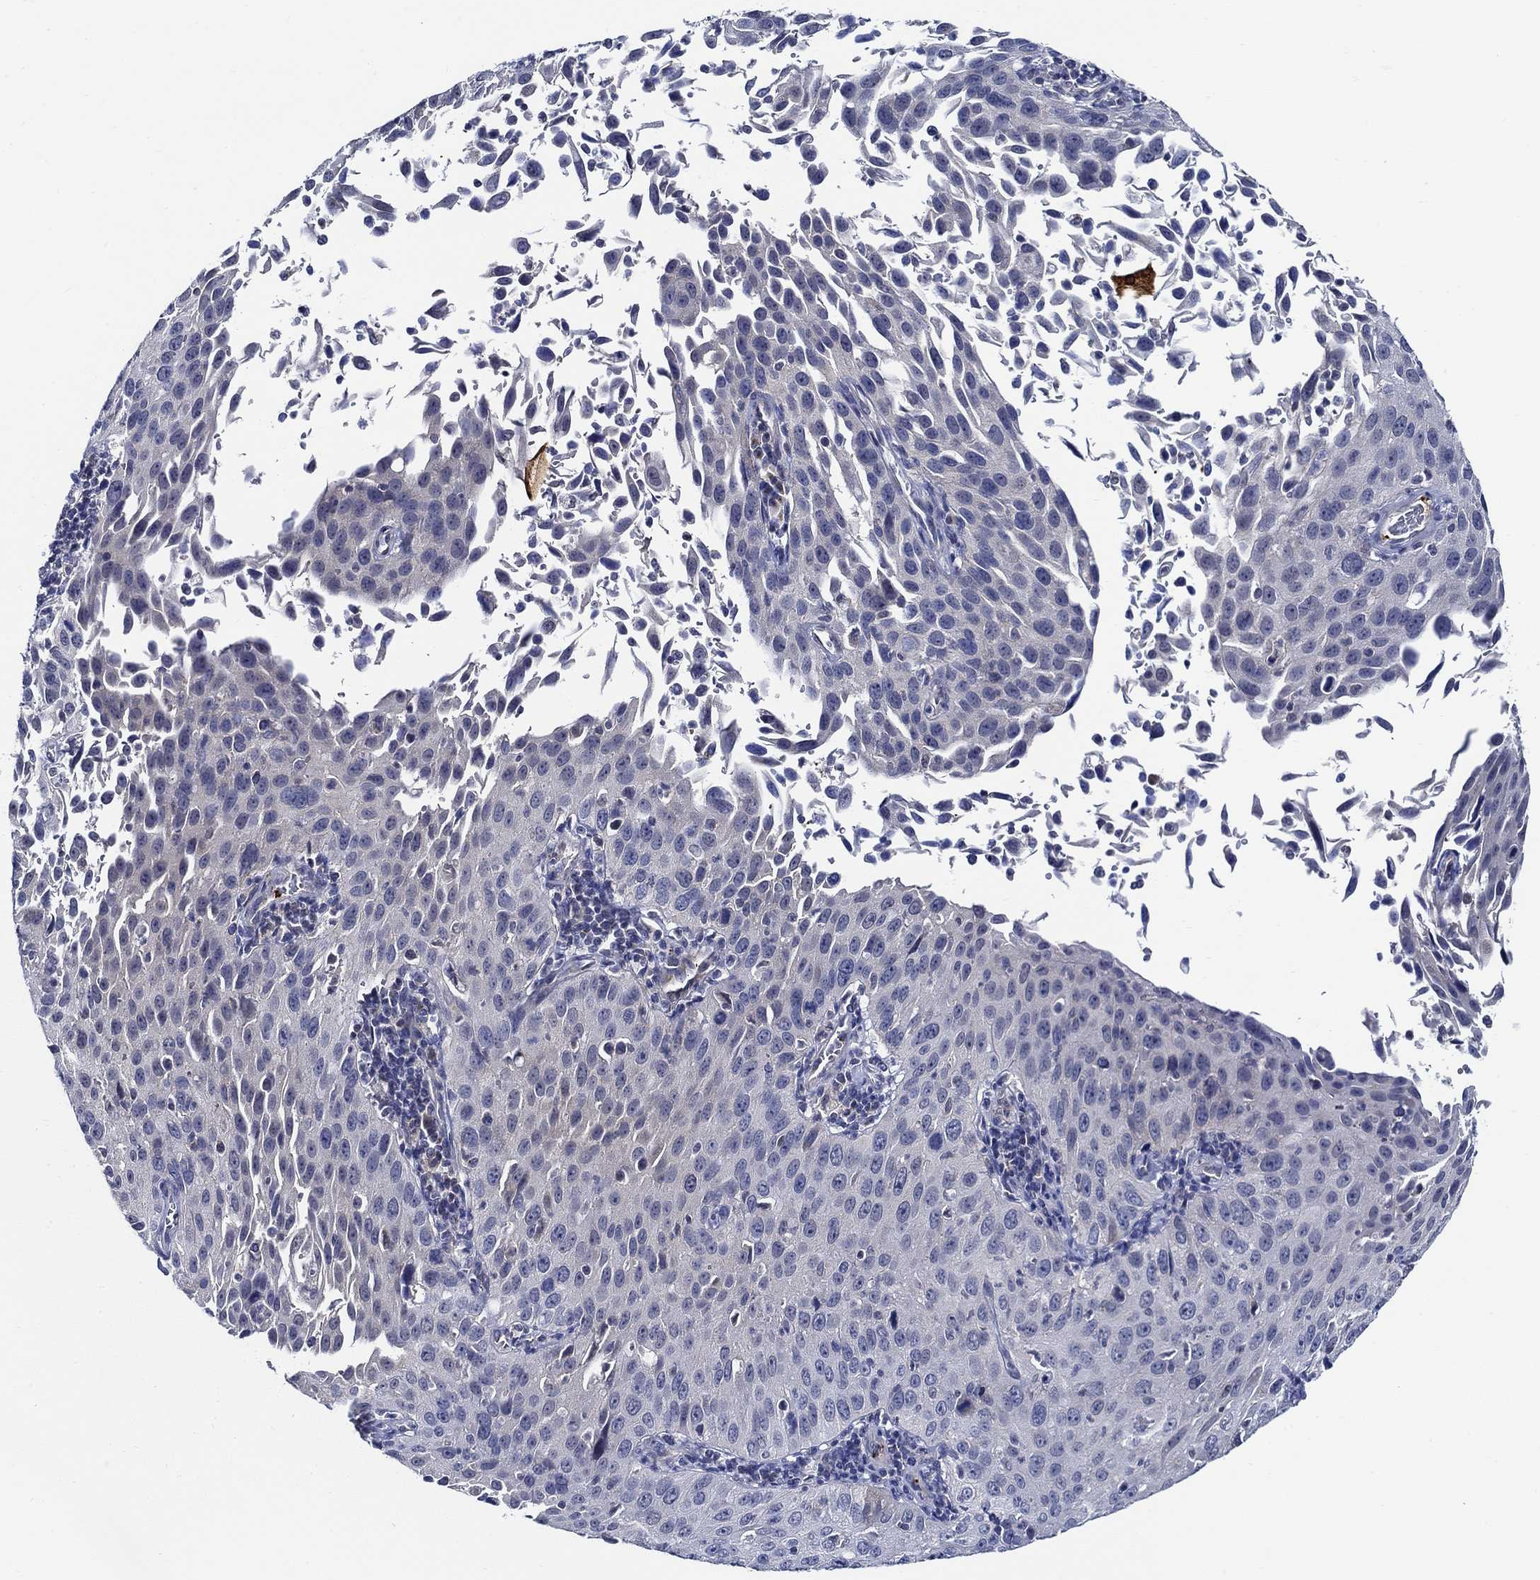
{"staining": {"intensity": "negative", "quantity": "none", "location": "none"}, "tissue": "cervical cancer", "cell_type": "Tumor cells", "image_type": "cancer", "snomed": [{"axis": "morphology", "description": "Squamous cell carcinoma, NOS"}, {"axis": "topography", "description": "Cervix"}], "caption": "High magnification brightfield microscopy of cervical squamous cell carcinoma stained with DAB (brown) and counterstained with hematoxylin (blue): tumor cells show no significant positivity.", "gene": "ALOX12", "patient": {"sex": "female", "age": 26}}